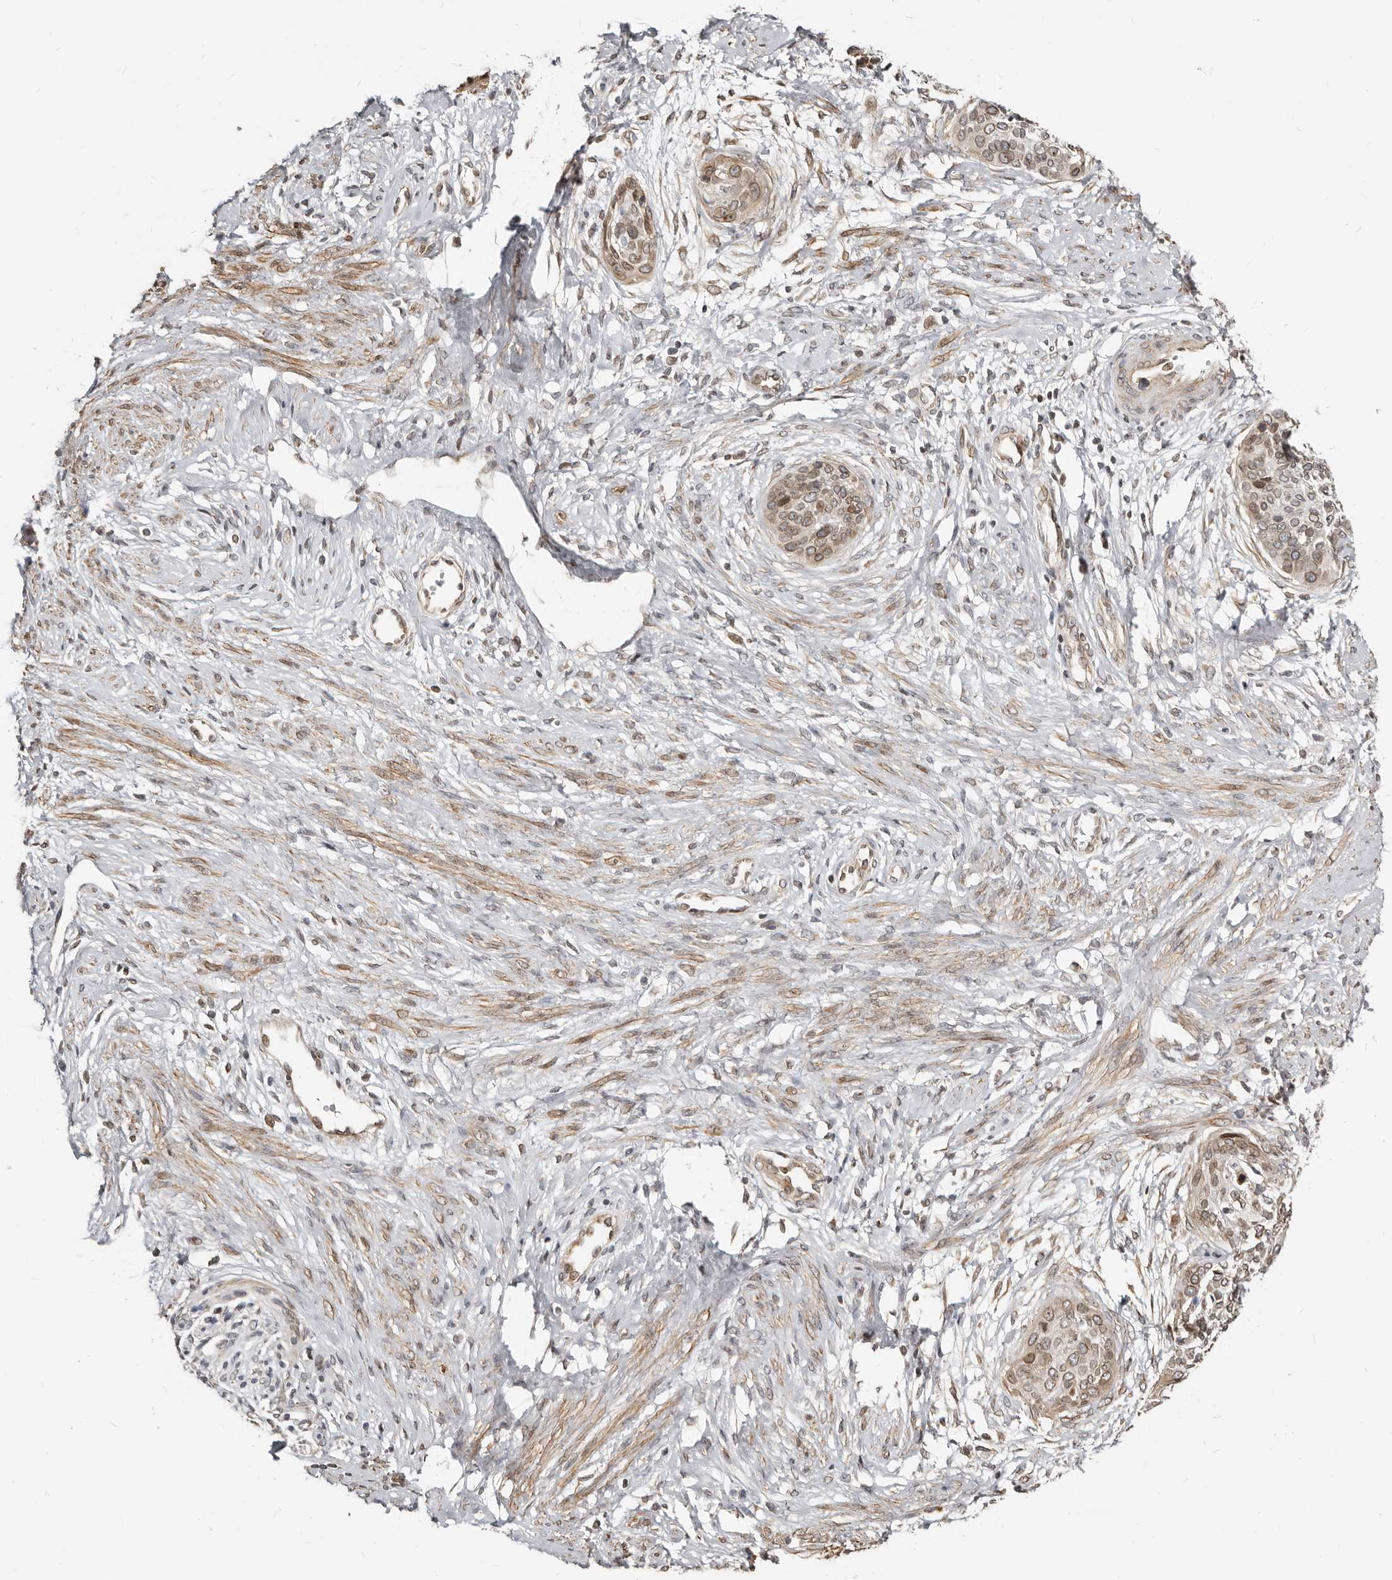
{"staining": {"intensity": "weak", "quantity": "25%-75%", "location": "cytoplasmic/membranous,nuclear"}, "tissue": "cervical cancer", "cell_type": "Tumor cells", "image_type": "cancer", "snomed": [{"axis": "morphology", "description": "Squamous cell carcinoma, NOS"}, {"axis": "topography", "description": "Cervix"}], "caption": "The immunohistochemical stain labels weak cytoplasmic/membranous and nuclear positivity in tumor cells of cervical cancer (squamous cell carcinoma) tissue. Immunohistochemistry stains the protein of interest in brown and the nuclei are stained blue.", "gene": "NUP153", "patient": {"sex": "female", "age": 37}}